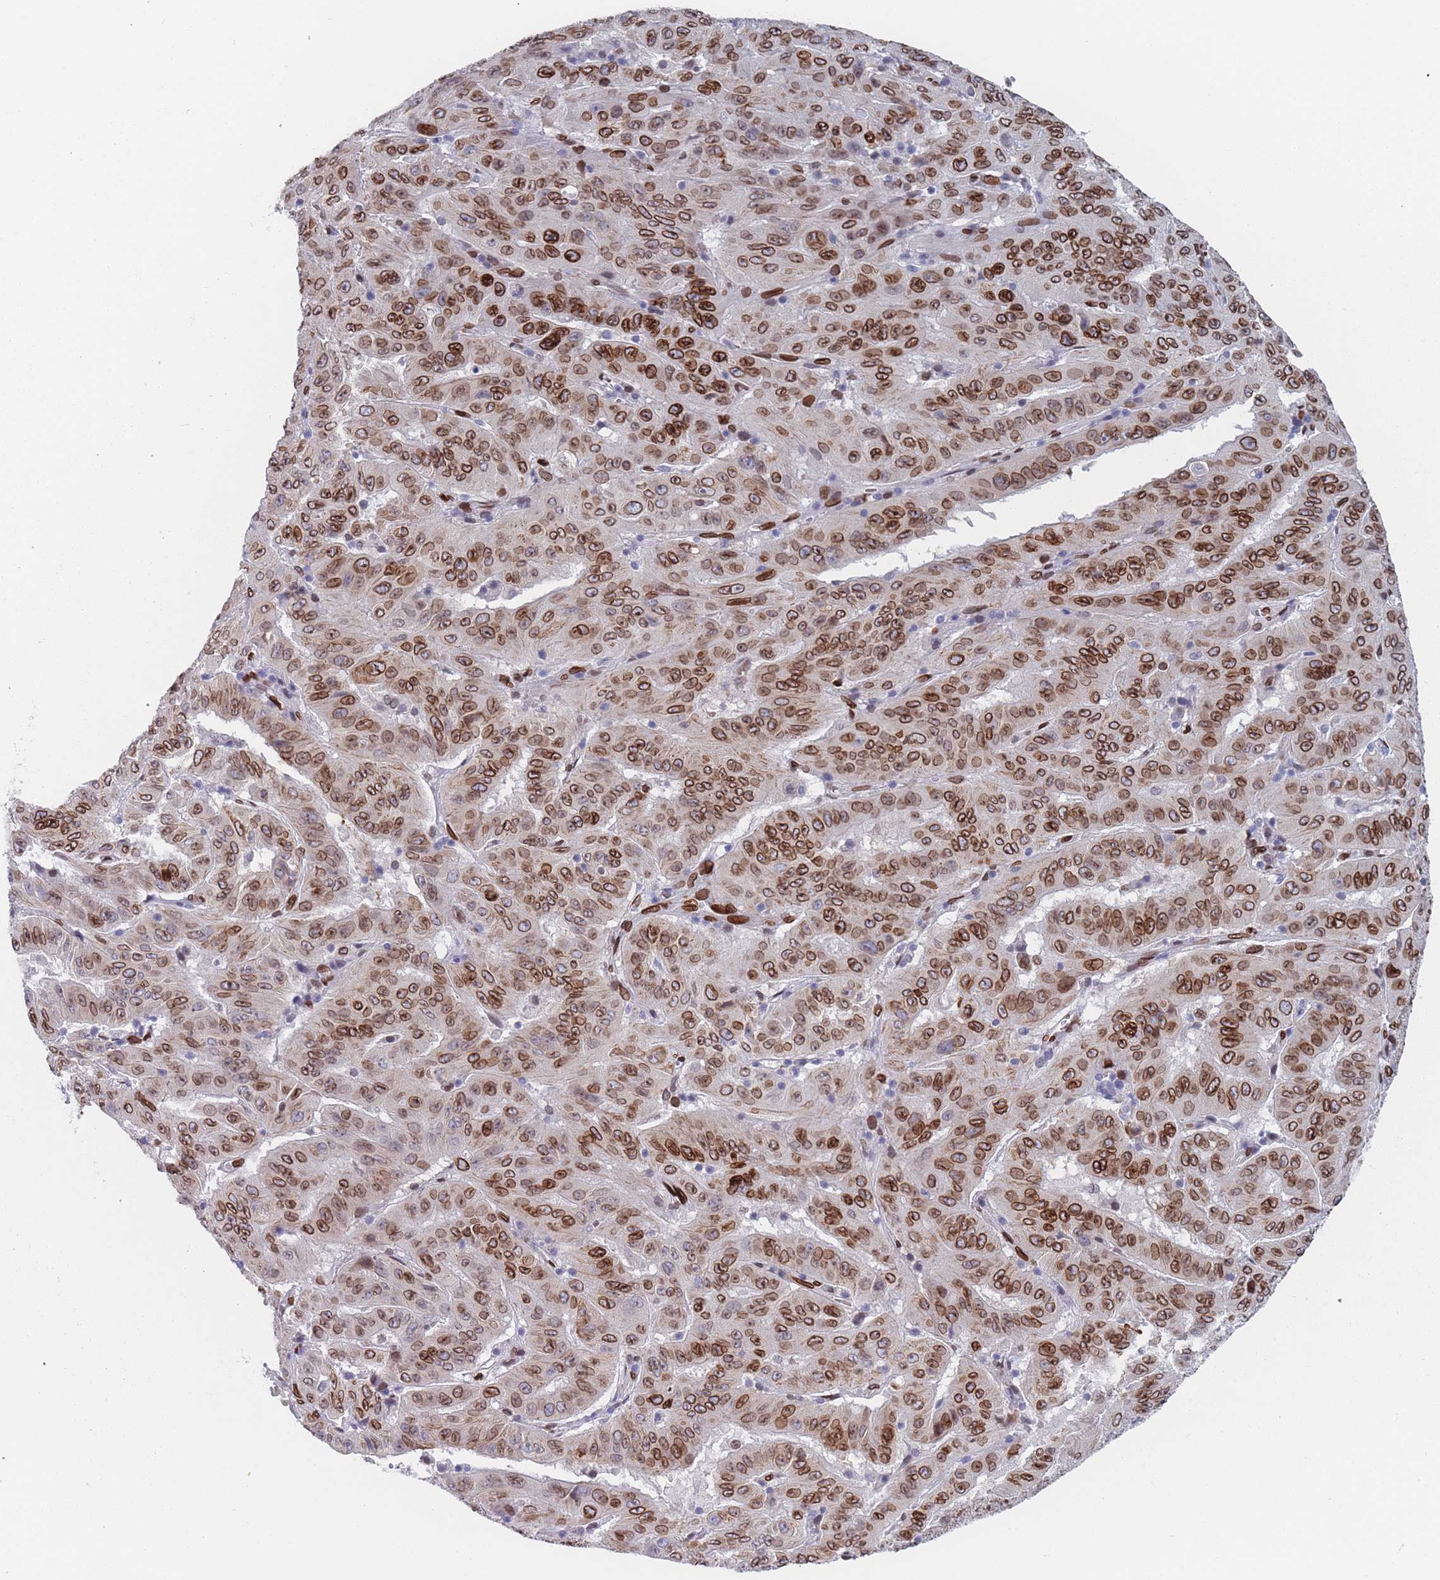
{"staining": {"intensity": "strong", "quantity": "25%-75%", "location": "cytoplasmic/membranous,nuclear"}, "tissue": "pancreatic cancer", "cell_type": "Tumor cells", "image_type": "cancer", "snomed": [{"axis": "morphology", "description": "Adenocarcinoma, NOS"}, {"axis": "topography", "description": "Pancreas"}], "caption": "The micrograph exhibits staining of pancreatic adenocarcinoma, revealing strong cytoplasmic/membranous and nuclear protein positivity (brown color) within tumor cells.", "gene": "ZBTB1", "patient": {"sex": "male", "age": 63}}